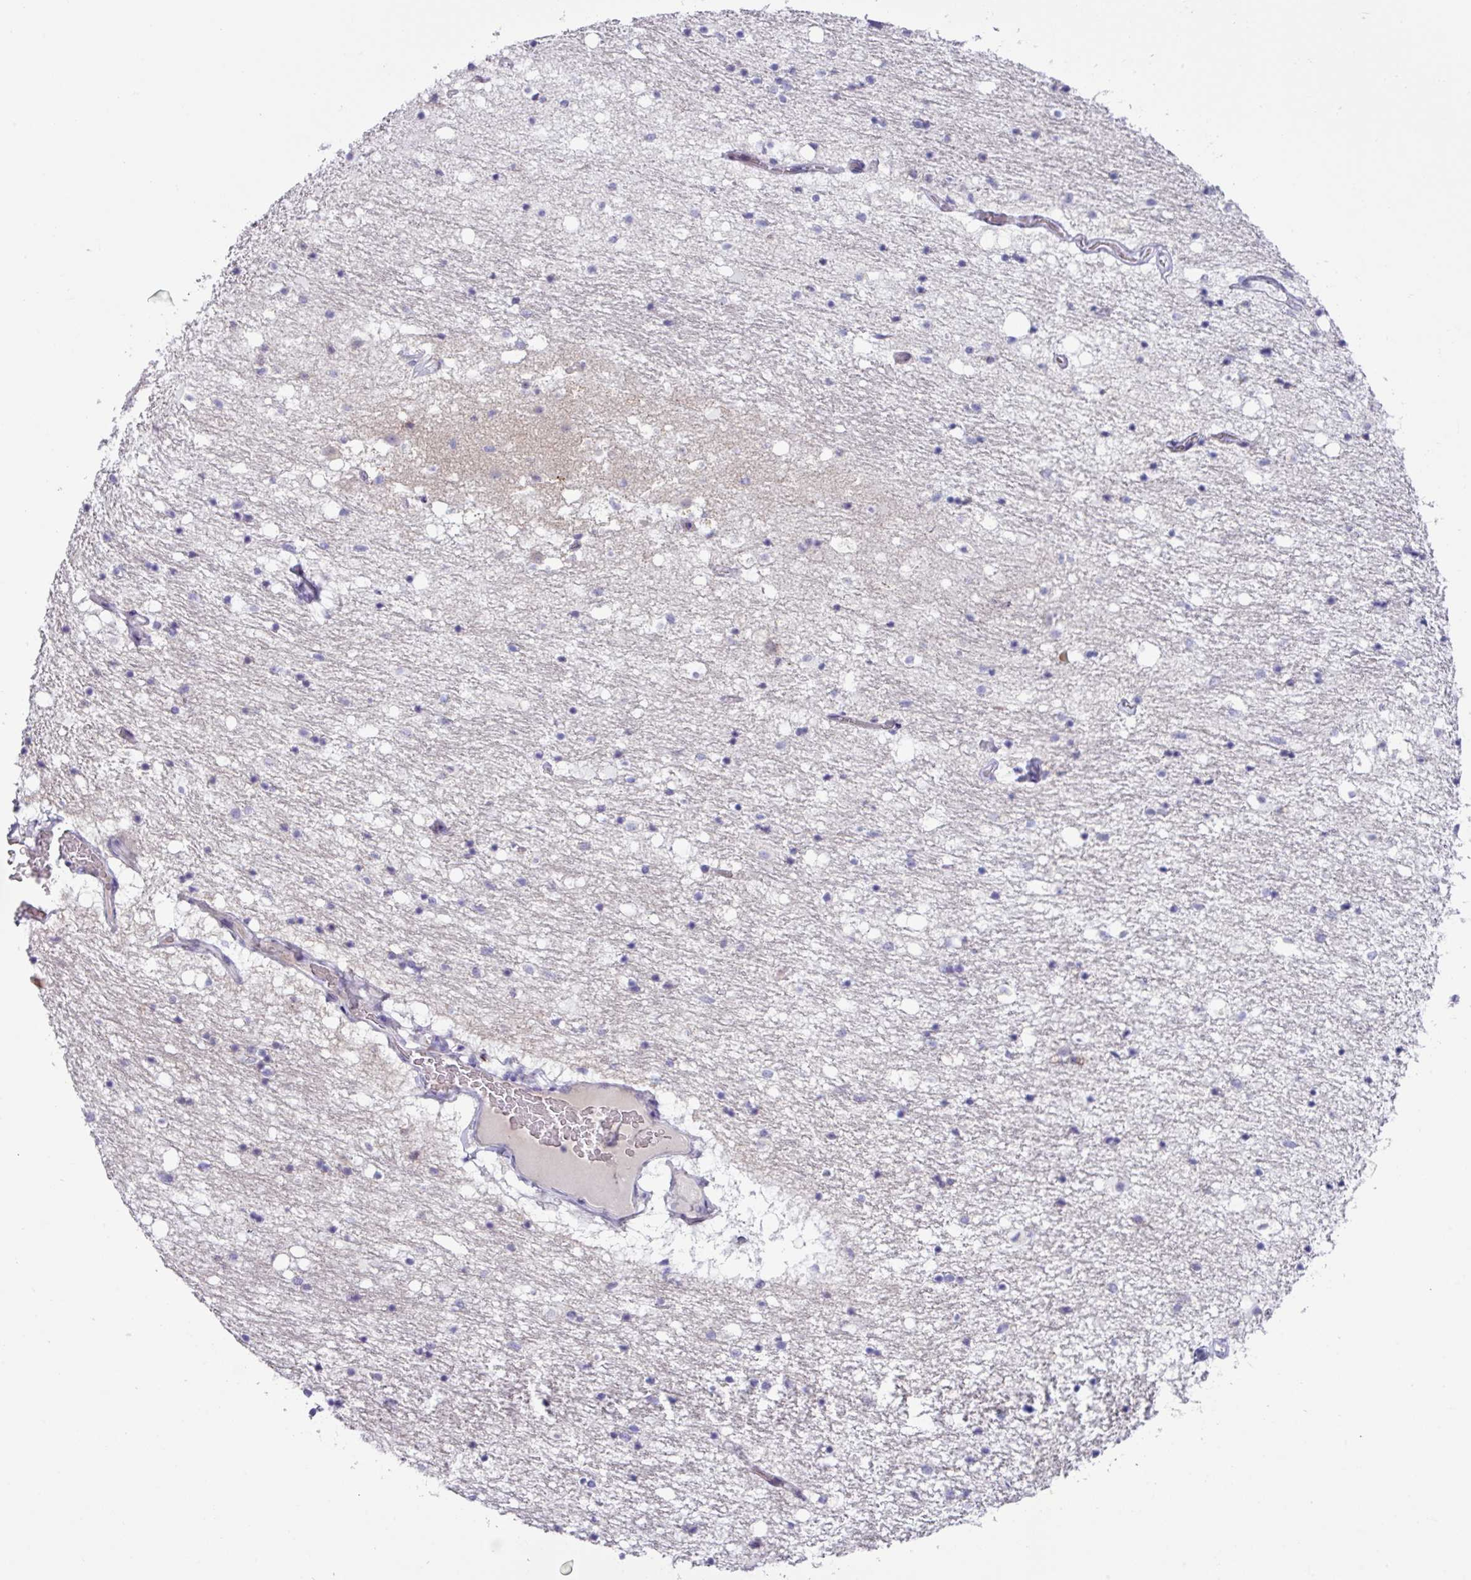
{"staining": {"intensity": "negative", "quantity": "none", "location": "none"}, "tissue": "caudate", "cell_type": "Glial cells", "image_type": "normal", "snomed": [{"axis": "morphology", "description": "Normal tissue, NOS"}, {"axis": "topography", "description": "Lateral ventricle wall"}], "caption": "This is a image of immunohistochemistry (IHC) staining of benign caudate, which shows no positivity in glial cells. (Brightfield microscopy of DAB (3,3'-diaminobenzidine) immunohistochemistry (IHC) at high magnification).", "gene": "RGS16", "patient": {"sex": "male", "age": 58}}